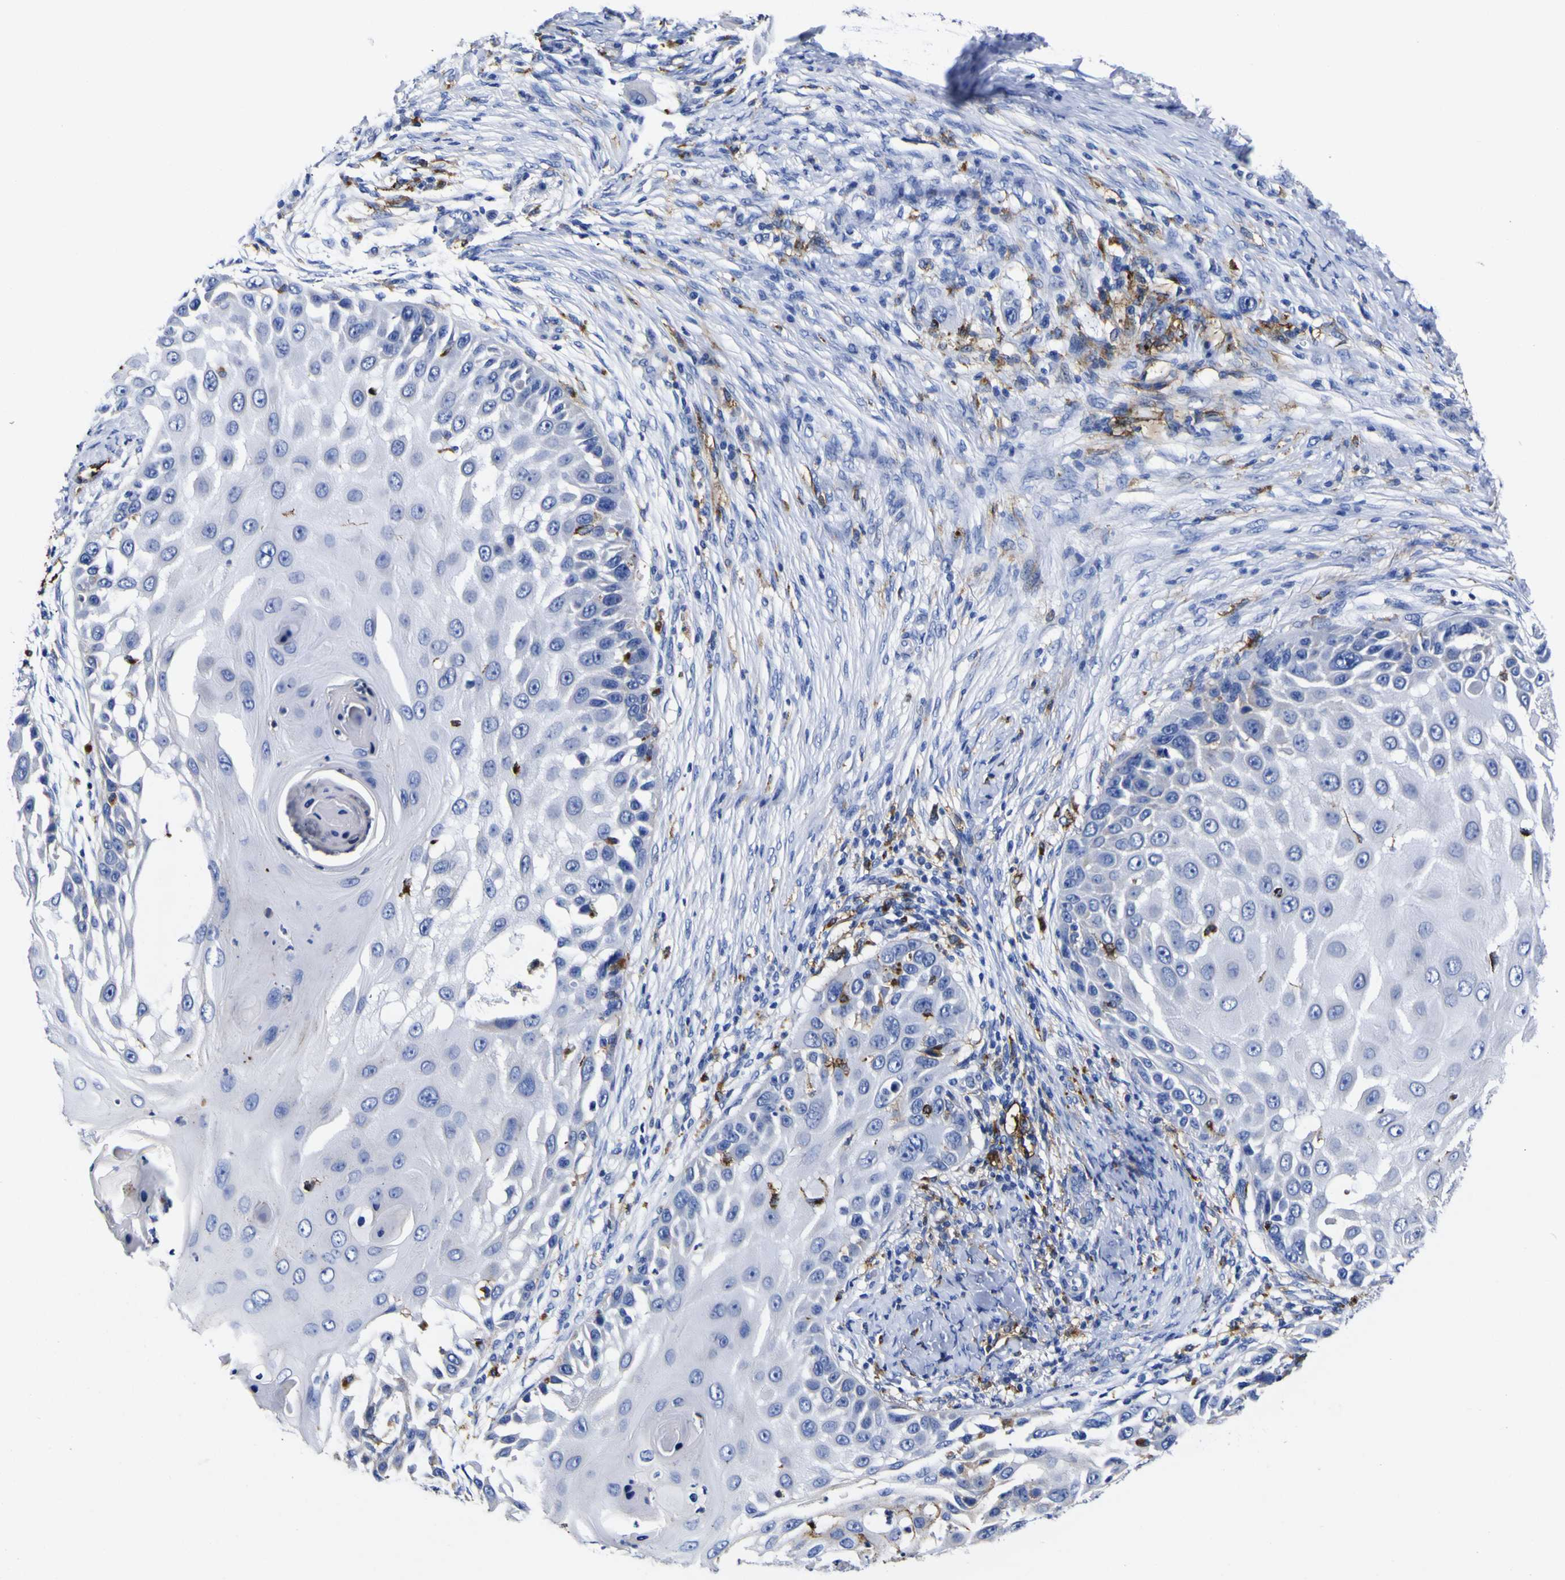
{"staining": {"intensity": "strong", "quantity": "<25%", "location": "cytoplasmic/membranous"}, "tissue": "skin cancer", "cell_type": "Tumor cells", "image_type": "cancer", "snomed": [{"axis": "morphology", "description": "Squamous cell carcinoma, NOS"}, {"axis": "topography", "description": "Skin"}], "caption": "Immunohistochemical staining of human squamous cell carcinoma (skin) shows medium levels of strong cytoplasmic/membranous protein staining in approximately <25% of tumor cells. (DAB (3,3'-diaminobenzidine) IHC, brown staining for protein, blue staining for nuclei).", "gene": "HLA-DQA1", "patient": {"sex": "female", "age": 44}}